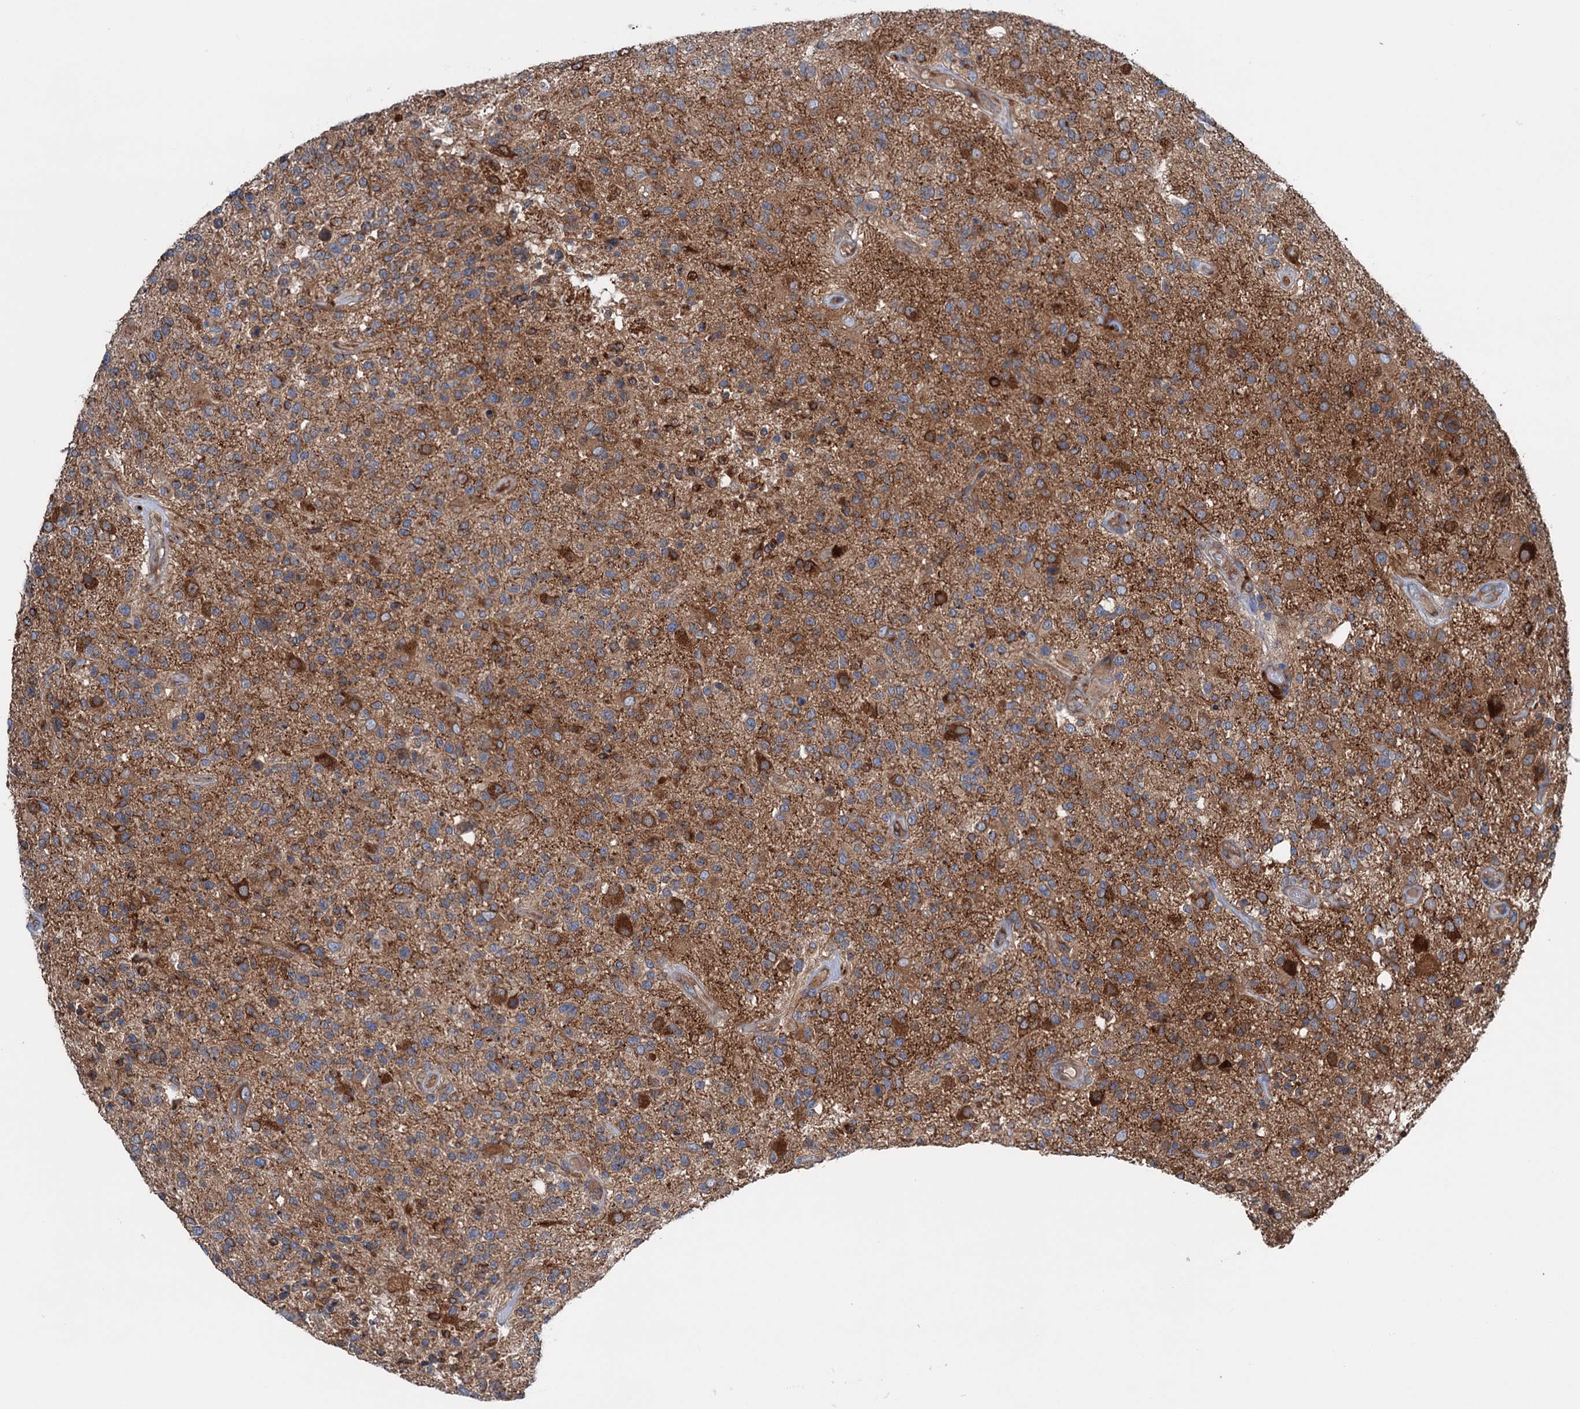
{"staining": {"intensity": "moderate", "quantity": "25%-75%", "location": "cytoplasmic/membranous"}, "tissue": "glioma", "cell_type": "Tumor cells", "image_type": "cancer", "snomed": [{"axis": "morphology", "description": "Glioma, malignant, High grade"}, {"axis": "morphology", "description": "Glioblastoma, NOS"}, {"axis": "topography", "description": "Brain"}], "caption": "High-power microscopy captured an immunohistochemistry image of glioma, revealing moderate cytoplasmic/membranous staining in about 25%-75% of tumor cells.", "gene": "CALCOCO1", "patient": {"sex": "male", "age": 60}}